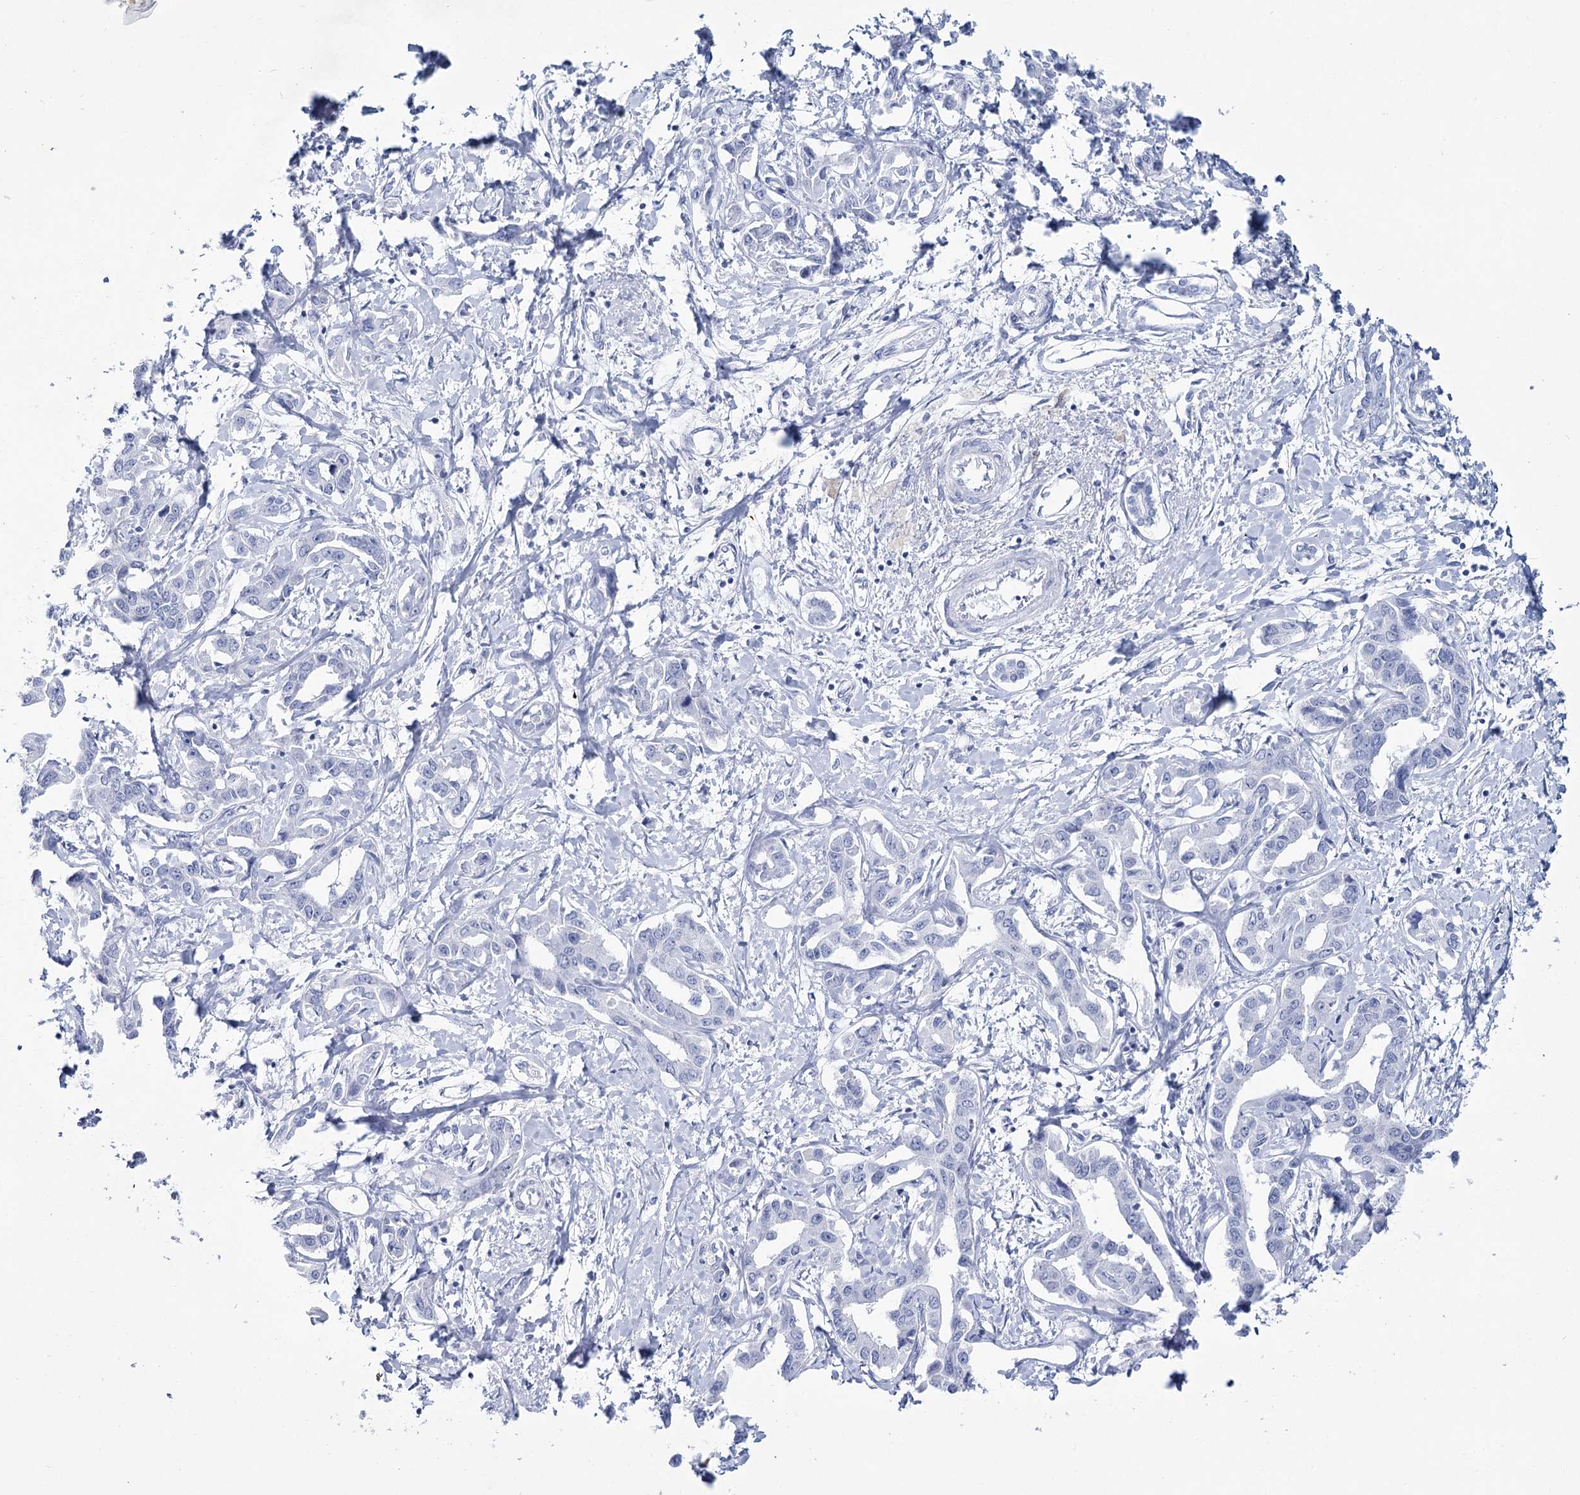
{"staining": {"intensity": "negative", "quantity": "none", "location": "none"}, "tissue": "liver cancer", "cell_type": "Tumor cells", "image_type": "cancer", "snomed": [{"axis": "morphology", "description": "Cholangiocarcinoma"}, {"axis": "topography", "description": "Liver"}], "caption": "DAB immunohistochemical staining of liver cancer reveals no significant positivity in tumor cells.", "gene": "RNF186", "patient": {"sex": "male", "age": 59}}